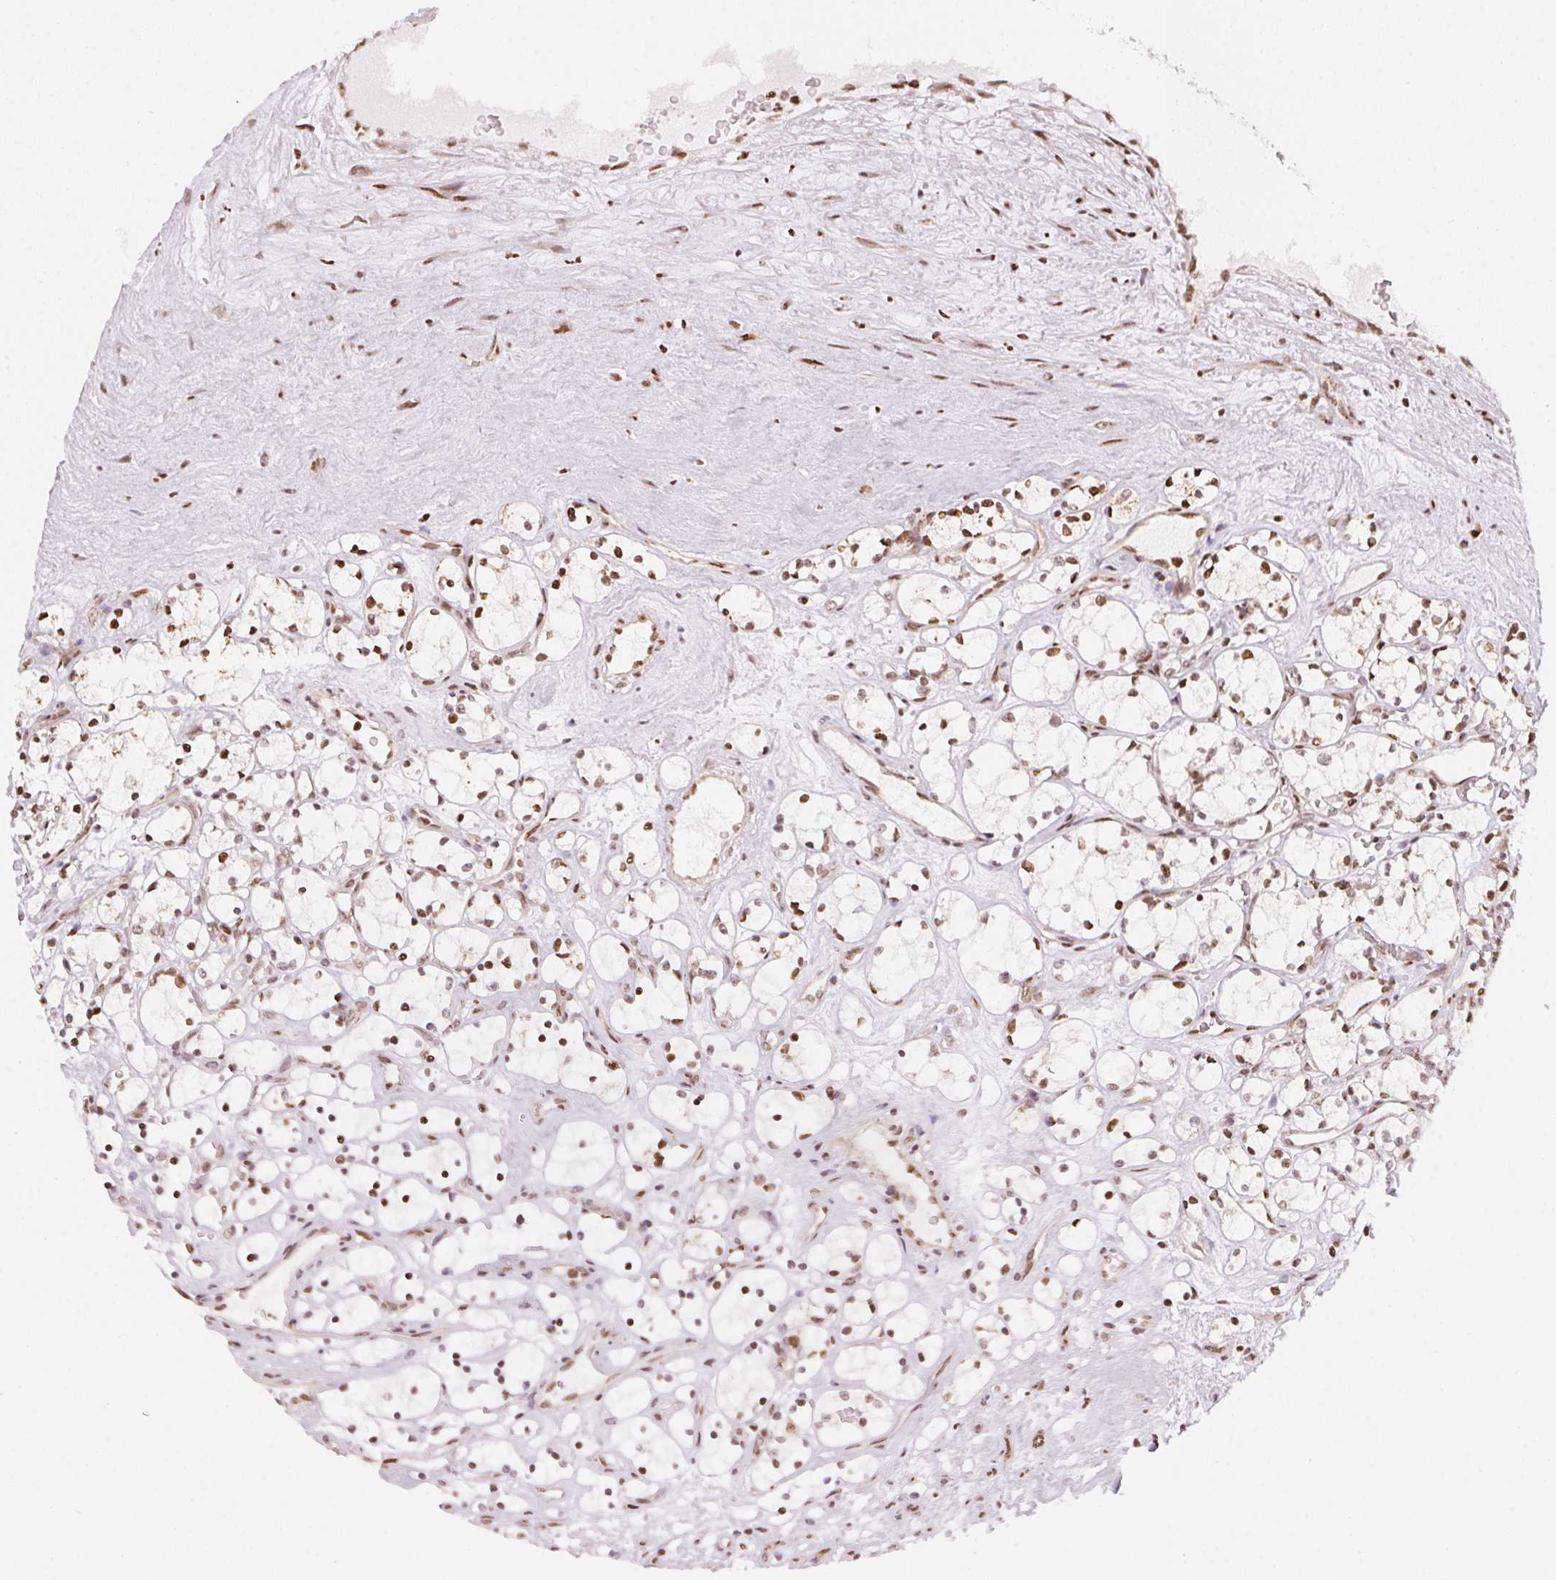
{"staining": {"intensity": "weak", "quantity": "25%-75%", "location": "nuclear"}, "tissue": "renal cancer", "cell_type": "Tumor cells", "image_type": "cancer", "snomed": [{"axis": "morphology", "description": "Adenocarcinoma, NOS"}, {"axis": "topography", "description": "Kidney"}], "caption": "Adenocarcinoma (renal) stained with a protein marker reveals weak staining in tumor cells.", "gene": "KAT6A", "patient": {"sex": "female", "age": 69}}